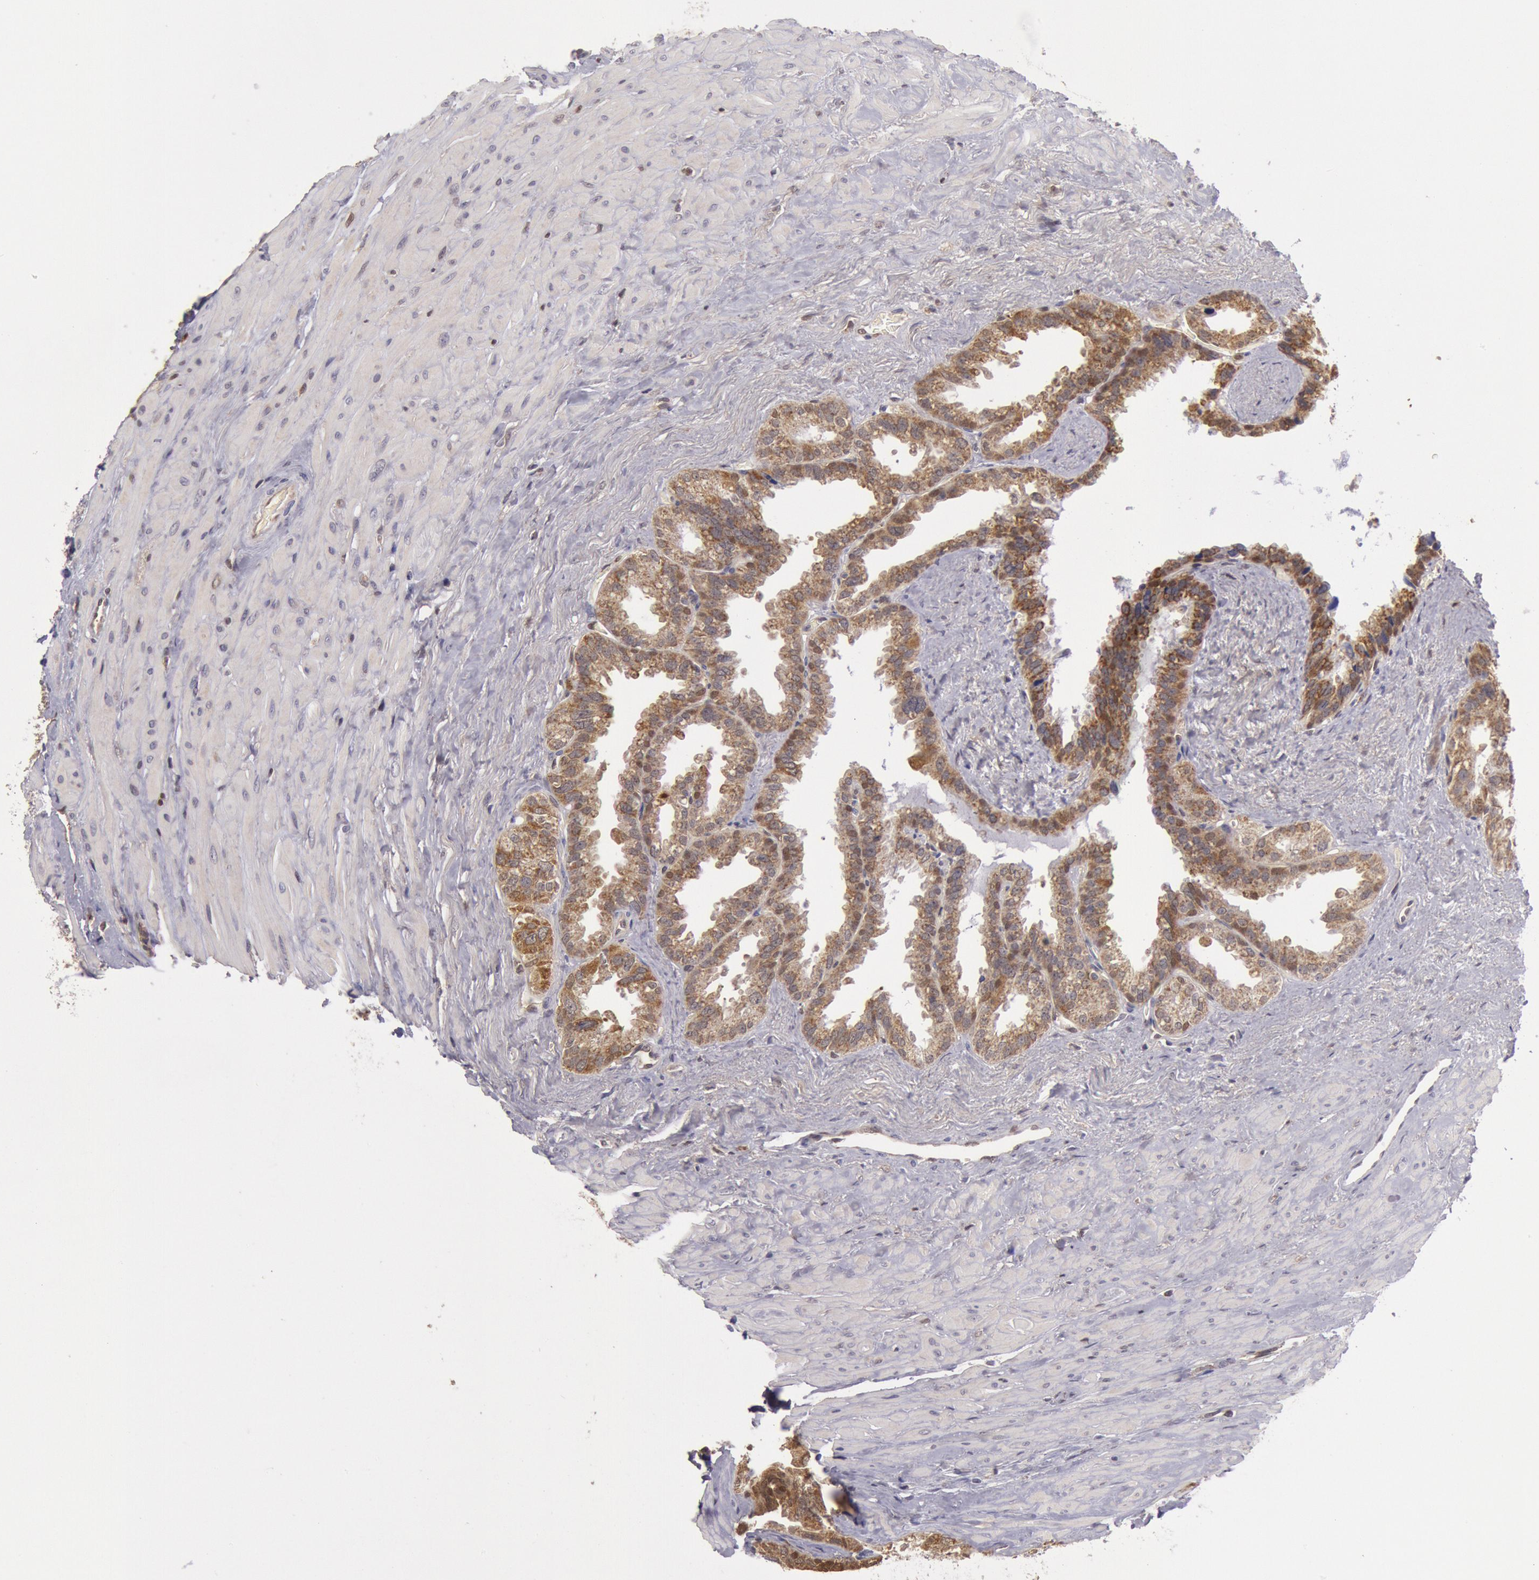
{"staining": {"intensity": "moderate", "quantity": ">75%", "location": "cytoplasmic/membranous"}, "tissue": "seminal vesicle", "cell_type": "Glandular cells", "image_type": "normal", "snomed": [{"axis": "morphology", "description": "Normal tissue, NOS"}, {"axis": "topography", "description": "Prostate"}, {"axis": "topography", "description": "Seminal veicle"}], "caption": "Normal seminal vesicle shows moderate cytoplasmic/membranous staining in about >75% of glandular cells (Brightfield microscopy of DAB IHC at high magnification)..", "gene": "MPST", "patient": {"sex": "male", "age": 63}}